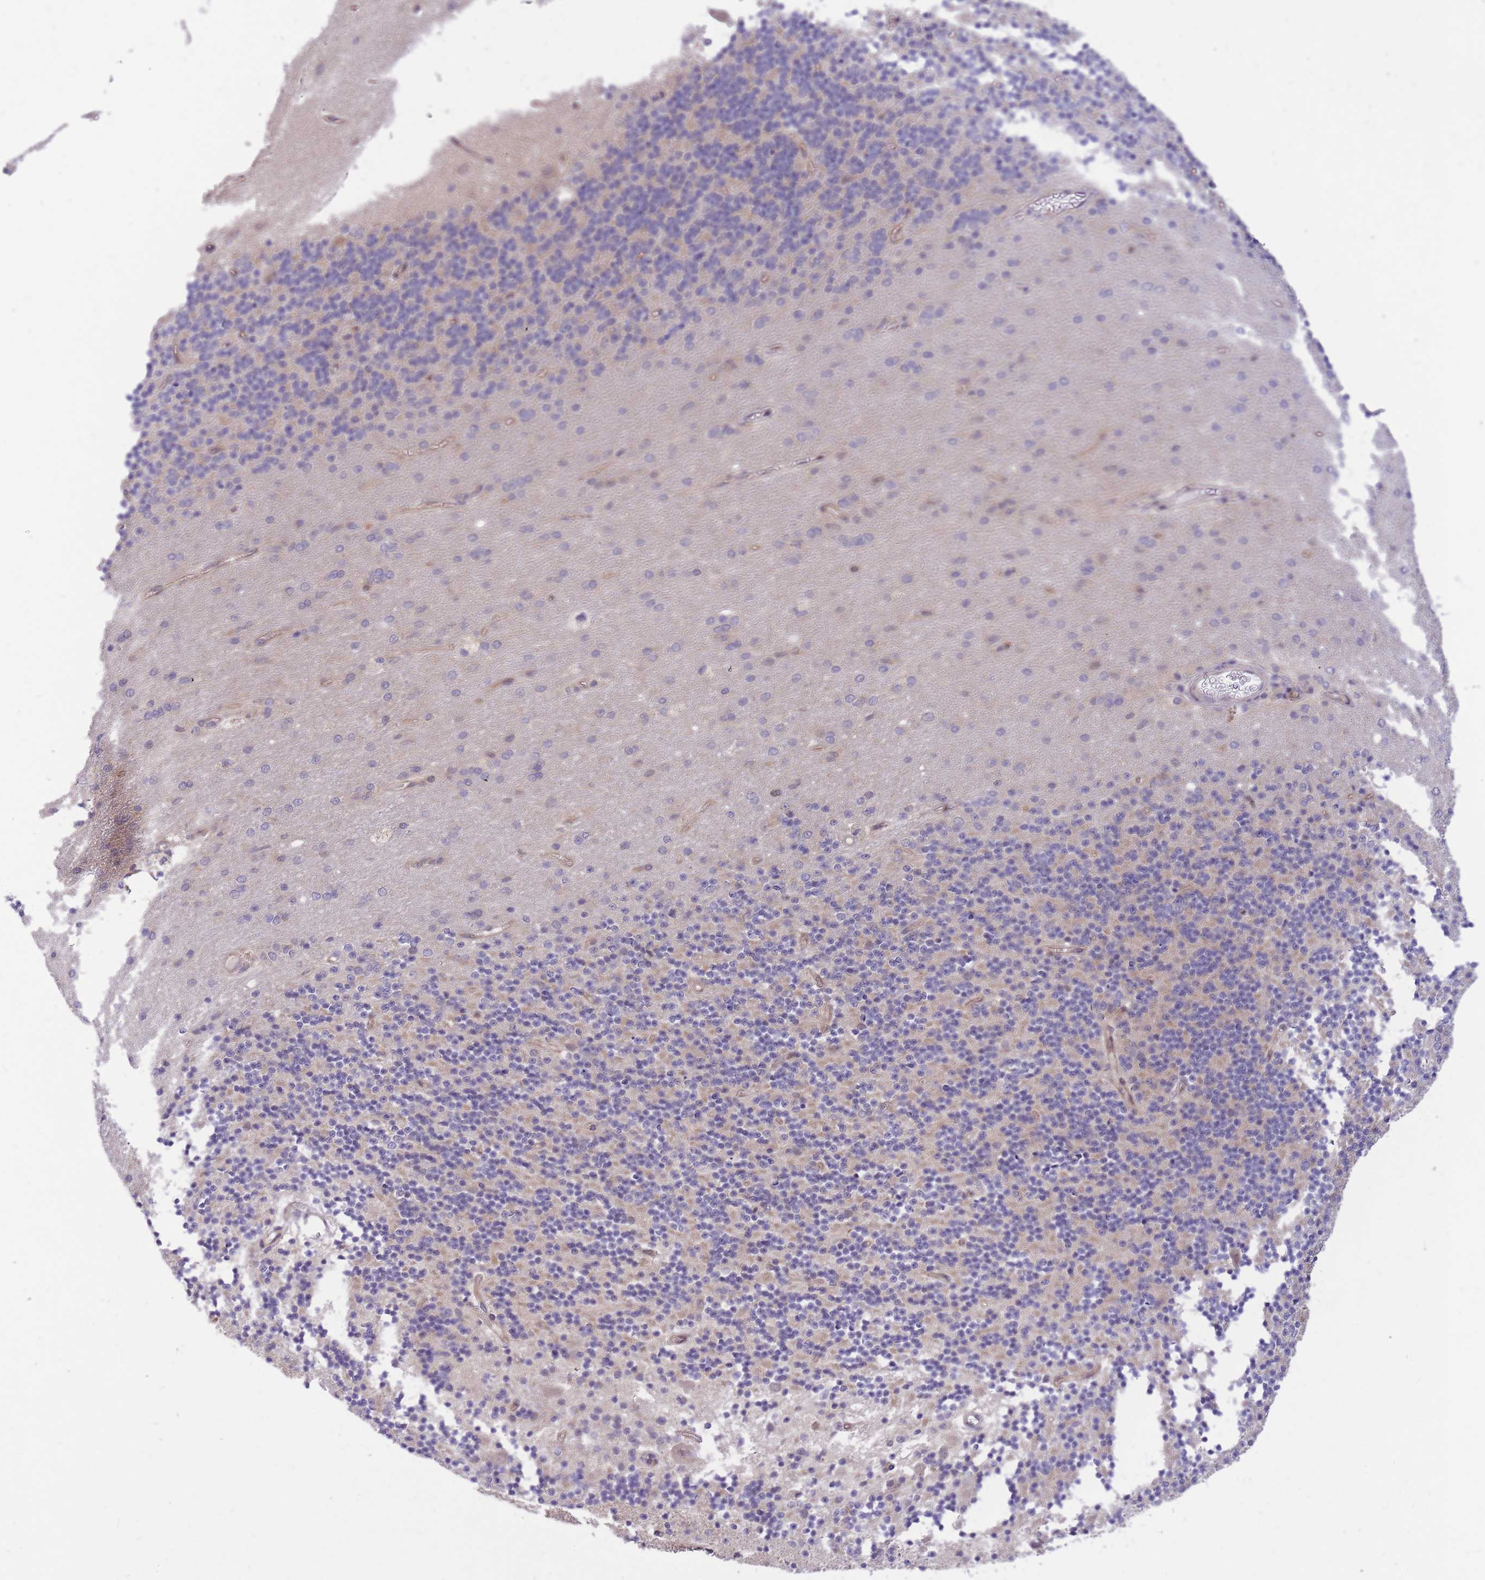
{"staining": {"intensity": "negative", "quantity": "none", "location": "none"}, "tissue": "cerebellum", "cell_type": "Cells in granular layer", "image_type": "normal", "snomed": [{"axis": "morphology", "description": "Normal tissue, NOS"}, {"axis": "topography", "description": "Cerebellum"}], "caption": "Protein analysis of benign cerebellum demonstrates no significant expression in cells in granular layer.", "gene": "MINDY2", "patient": {"sex": "female", "age": 29}}